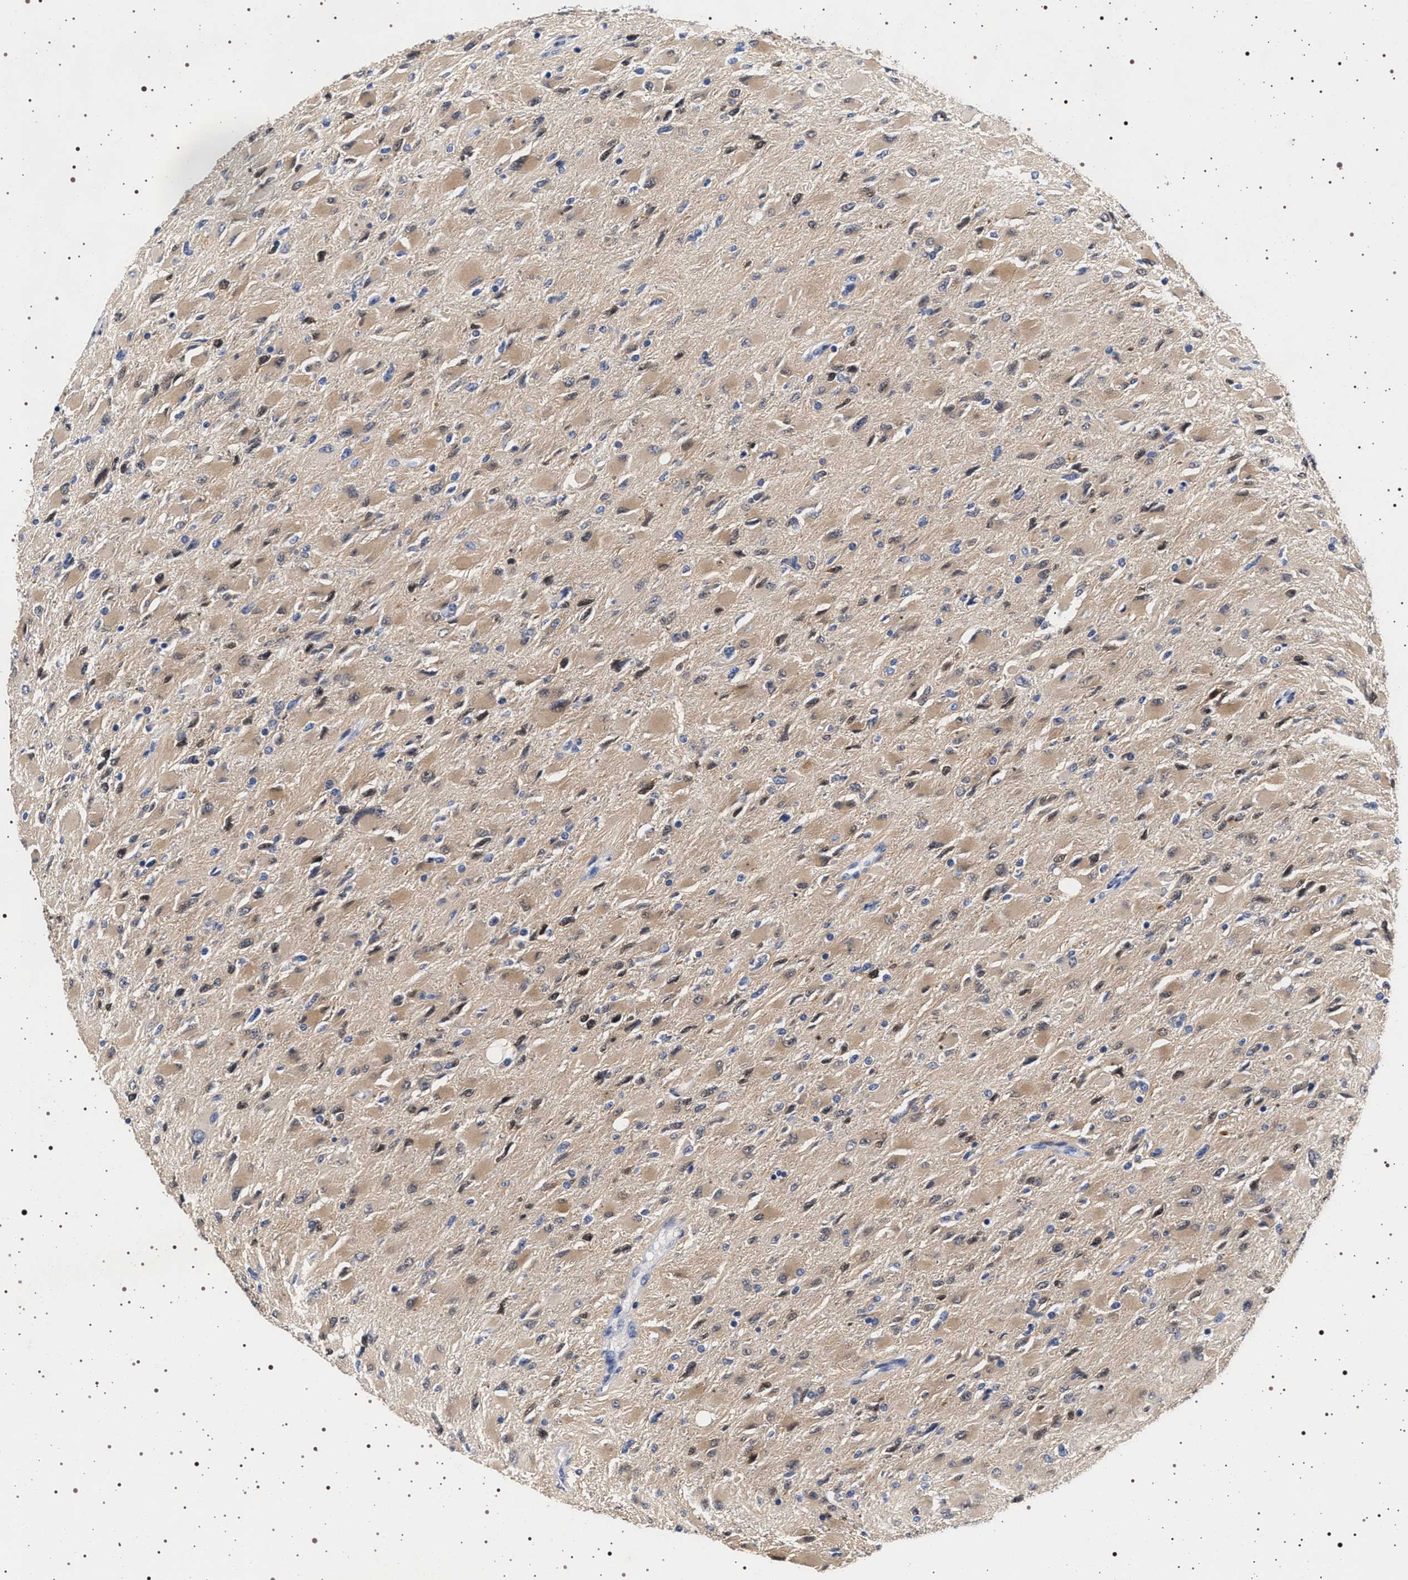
{"staining": {"intensity": "weak", "quantity": ">75%", "location": "cytoplasmic/membranous"}, "tissue": "glioma", "cell_type": "Tumor cells", "image_type": "cancer", "snomed": [{"axis": "morphology", "description": "Glioma, malignant, High grade"}, {"axis": "topography", "description": "Cerebral cortex"}], "caption": "Human malignant glioma (high-grade) stained for a protein (brown) demonstrates weak cytoplasmic/membranous positive staining in approximately >75% of tumor cells.", "gene": "MAPK10", "patient": {"sex": "female", "age": 36}}